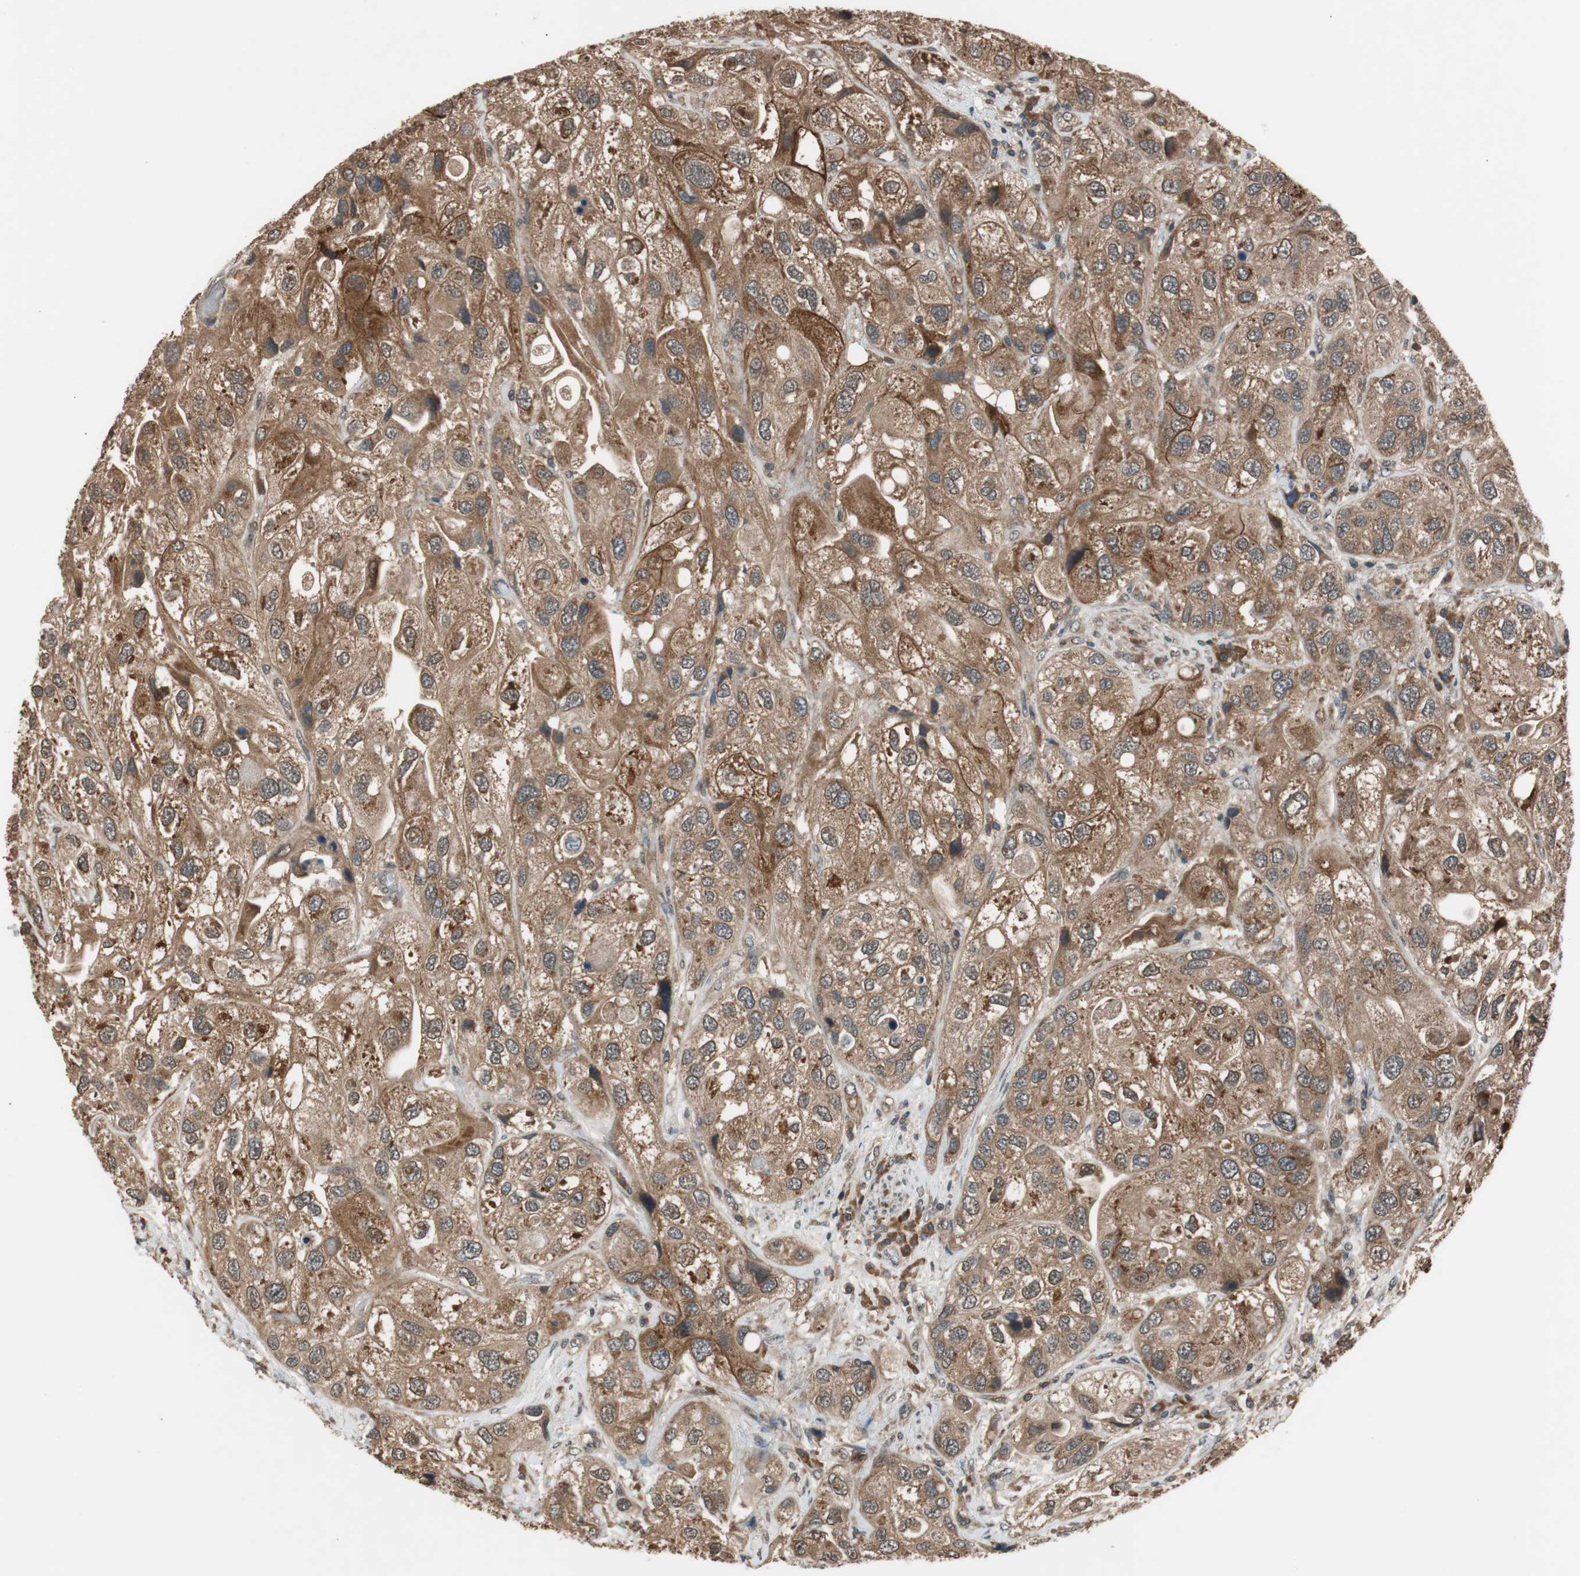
{"staining": {"intensity": "strong", "quantity": ">75%", "location": "cytoplasmic/membranous"}, "tissue": "urothelial cancer", "cell_type": "Tumor cells", "image_type": "cancer", "snomed": [{"axis": "morphology", "description": "Urothelial carcinoma, High grade"}, {"axis": "topography", "description": "Urinary bladder"}], "caption": "DAB (3,3'-diaminobenzidine) immunohistochemical staining of urothelial cancer exhibits strong cytoplasmic/membranous protein expression in approximately >75% of tumor cells.", "gene": "TMEM230", "patient": {"sex": "female", "age": 64}}